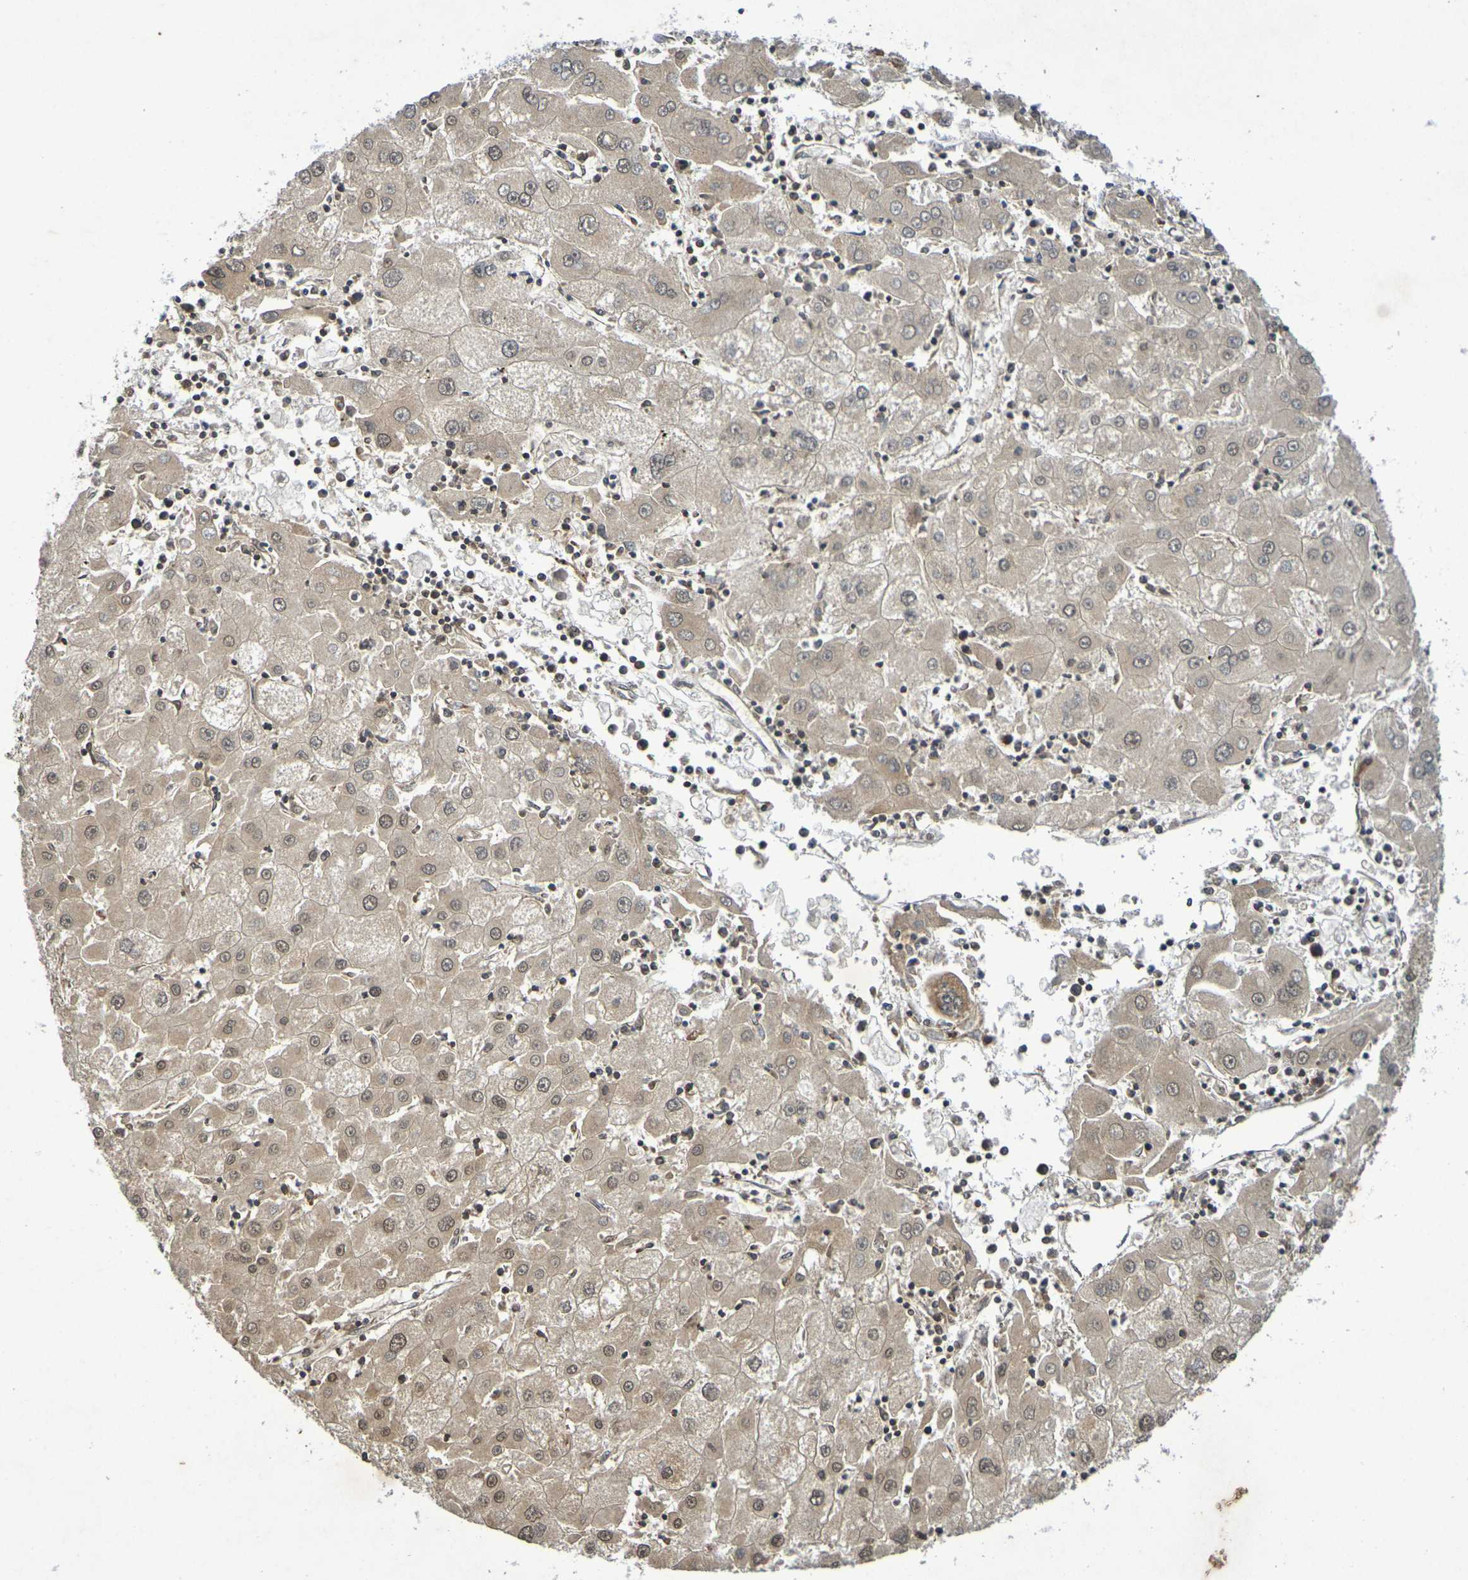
{"staining": {"intensity": "weak", "quantity": ">75%", "location": "cytoplasmic/membranous,nuclear"}, "tissue": "liver cancer", "cell_type": "Tumor cells", "image_type": "cancer", "snomed": [{"axis": "morphology", "description": "Carcinoma, Hepatocellular, NOS"}, {"axis": "topography", "description": "Liver"}], "caption": "Human liver cancer stained with a brown dye displays weak cytoplasmic/membranous and nuclear positive expression in approximately >75% of tumor cells.", "gene": "GUCY1A2", "patient": {"sex": "male", "age": 72}}